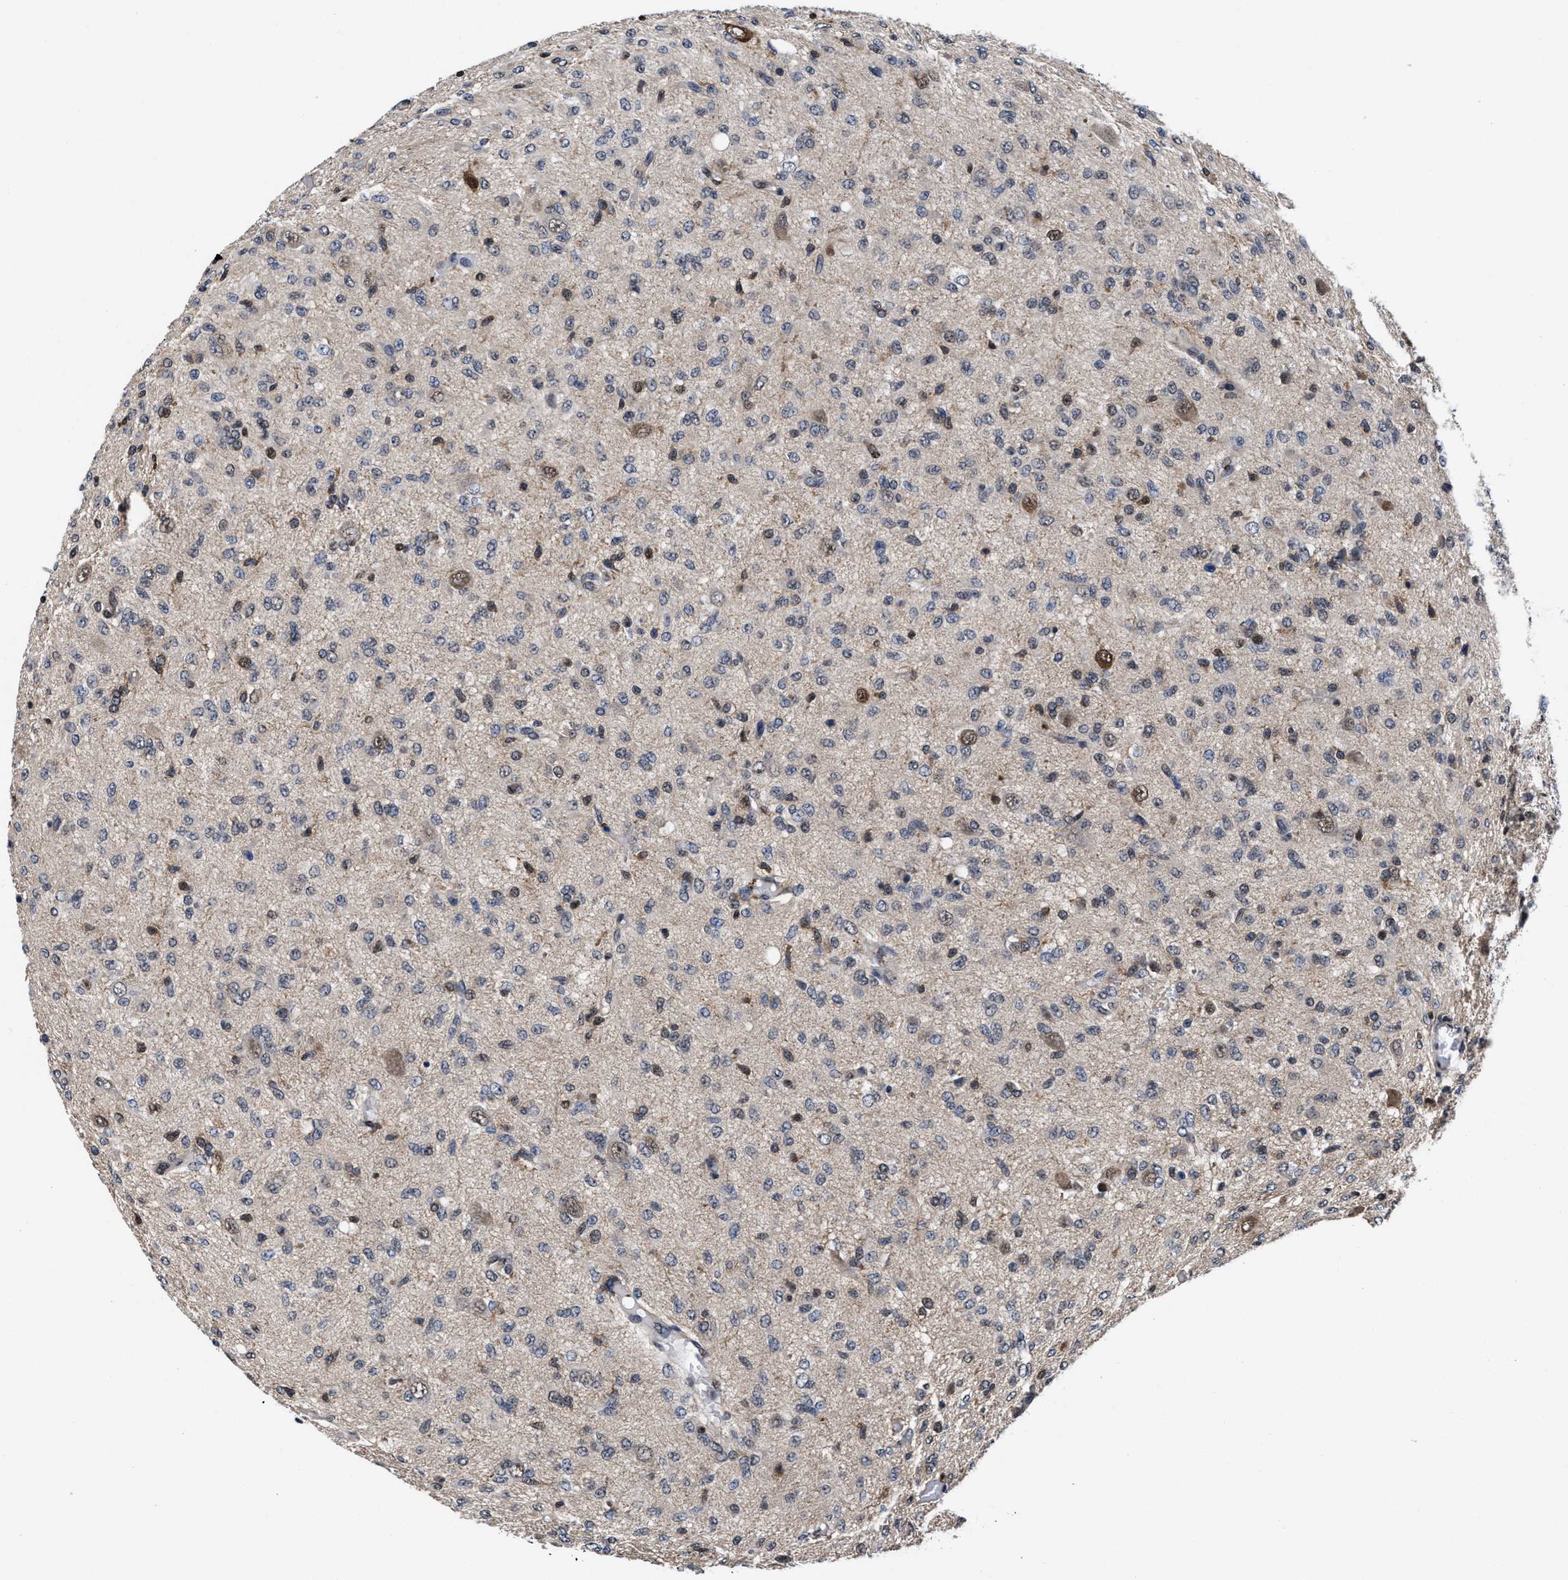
{"staining": {"intensity": "weak", "quantity": "<25%", "location": "nuclear"}, "tissue": "glioma", "cell_type": "Tumor cells", "image_type": "cancer", "snomed": [{"axis": "morphology", "description": "Glioma, malignant, High grade"}, {"axis": "topography", "description": "Brain"}], "caption": "Immunohistochemical staining of human malignant high-grade glioma exhibits no significant expression in tumor cells.", "gene": "ACLY", "patient": {"sex": "female", "age": 59}}